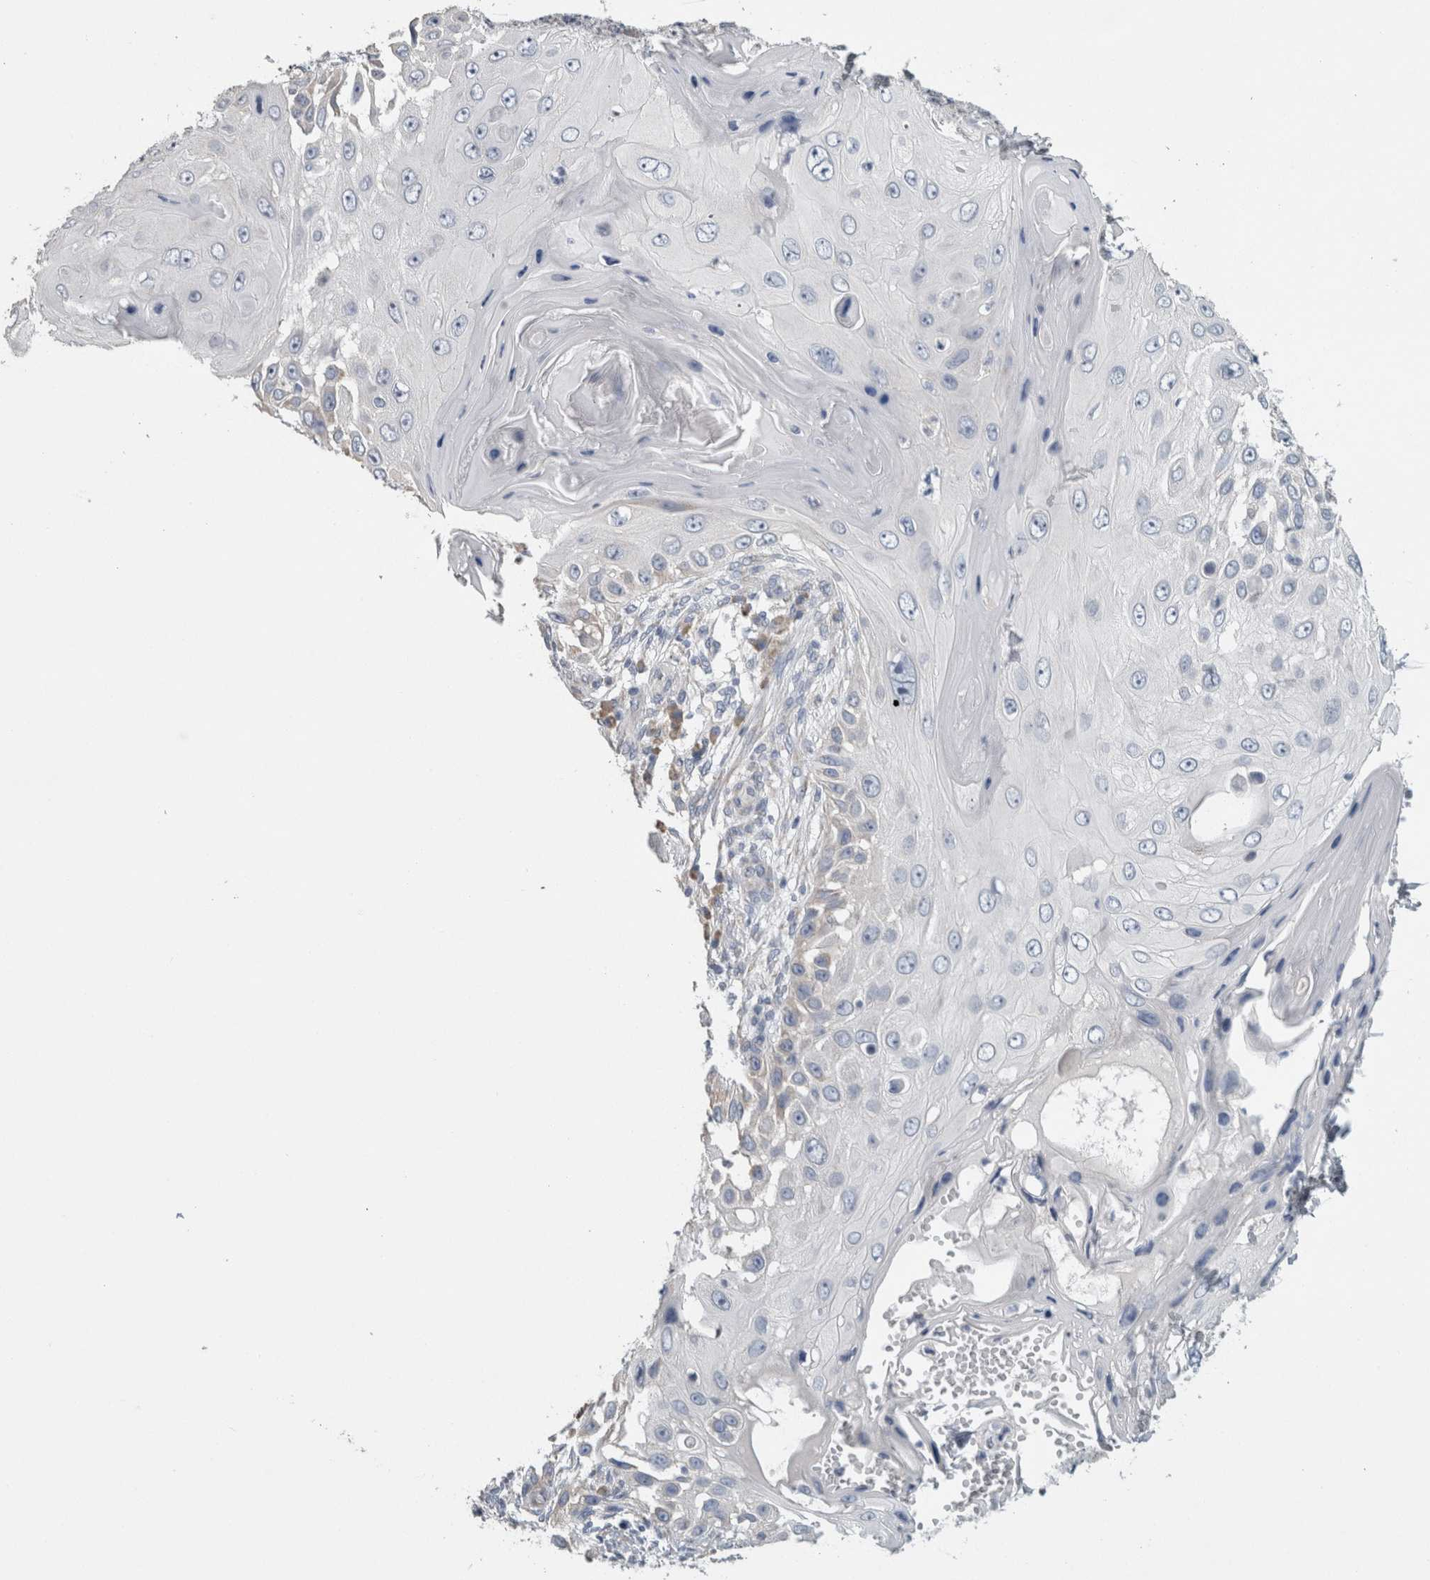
{"staining": {"intensity": "negative", "quantity": "none", "location": "none"}, "tissue": "skin cancer", "cell_type": "Tumor cells", "image_type": "cancer", "snomed": [{"axis": "morphology", "description": "Squamous cell carcinoma, NOS"}, {"axis": "topography", "description": "Skin"}], "caption": "Protein analysis of skin cancer displays no significant staining in tumor cells.", "gene": "NEFM", "patient": {"sex": "female", "age": 44}}